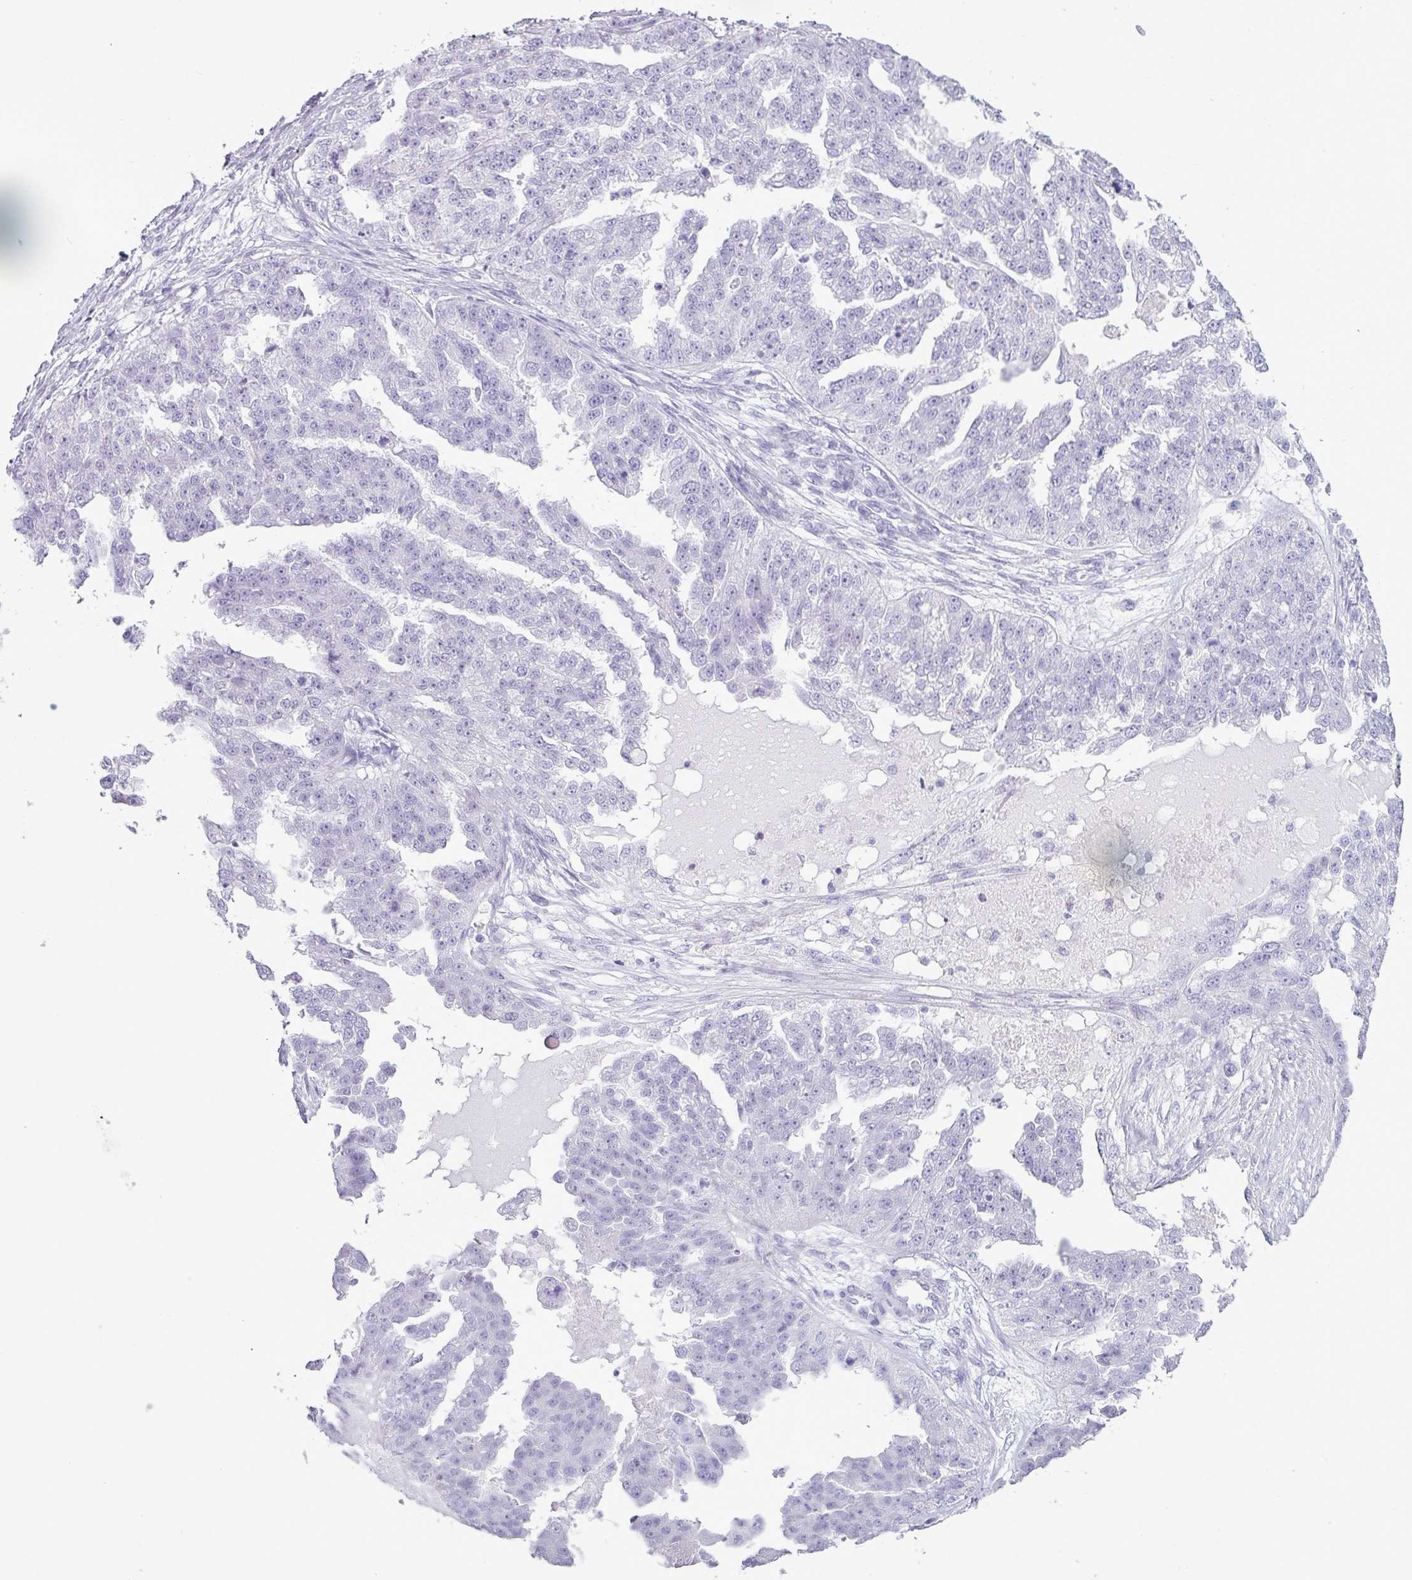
{"staining": {"intensity": "negative", "quantity": "none", "location": "none"}, "tissue": "ovarian cancer", "cell_type": "Tumor cells", "image_type": "cancer", "snomed": [{"axis": "morphology", "description": "Cystadenocarcinoma, serous, NOS"}, {"axis": "topography", "description": "Ovary"}], "caption": "An image of serous cystadenocarcinoma (ovarian) stained for a protein demonstrates no brown staining in tumor cells. The staining is performed using DAB (3,3'-diaminobenzidine) brown chromogen with nuclei counter-stained in using hematoxylin.", "gene": "AMY2A", "patient": {"sex": "female", "age": 58}}